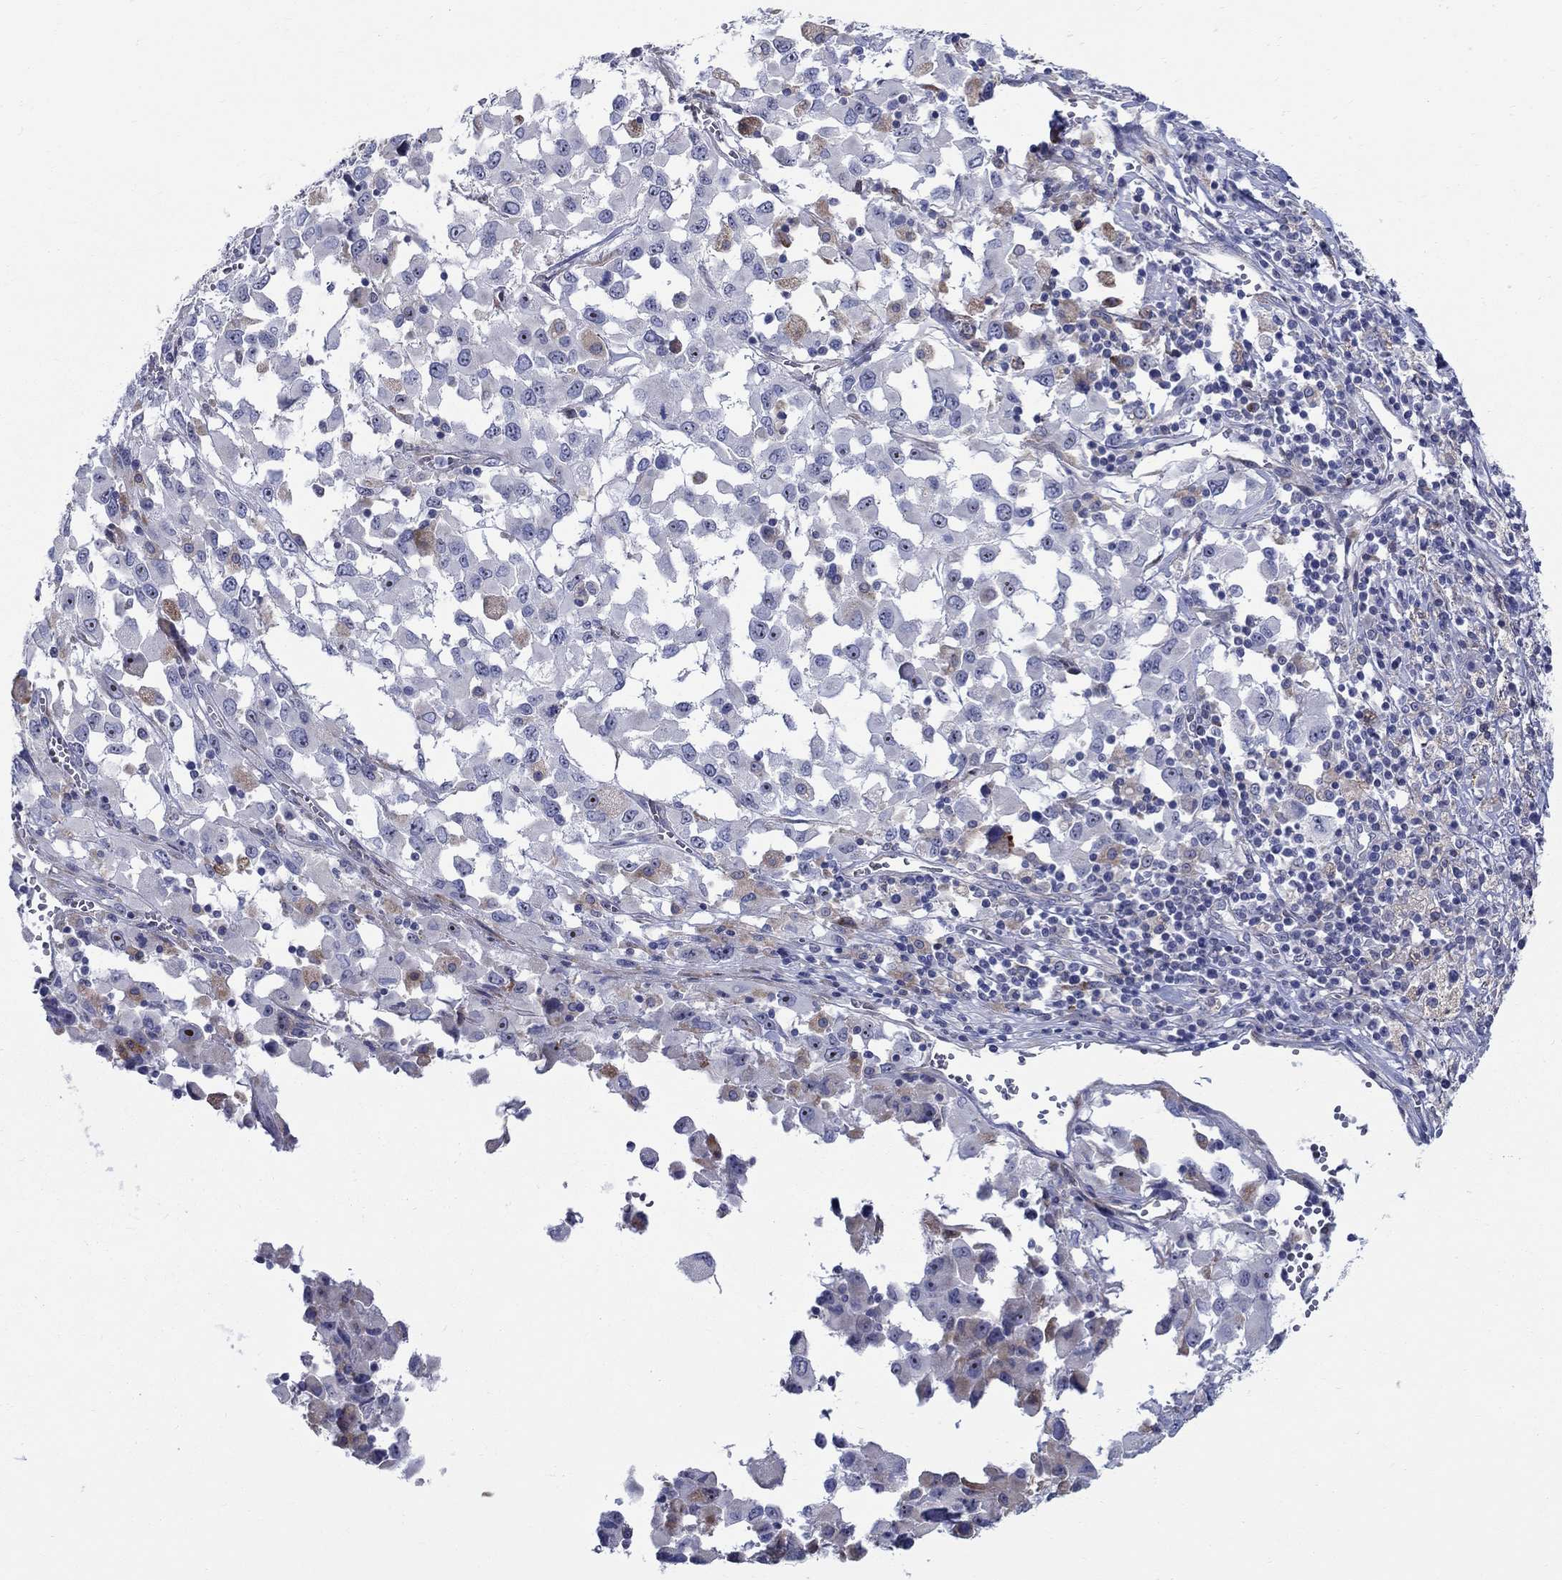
{"staining": {"intensity": "negative", "quantity": "none", "location": "none"}, "tissue": "melanoma", "cell_type": "Tumor cells", "image_type": "cancer", "snomed": [{"axis": "morphology", "description": "Malignant melanoma, Metastatic site"}, {"axis": "topography", "description": "Lymph node"}], "caption": "Melanoma stained for a protein using IHC reveals no positivity tumor cells.", "gene": "QRFPR", "patient": {"sex": "male", "age": 50}}